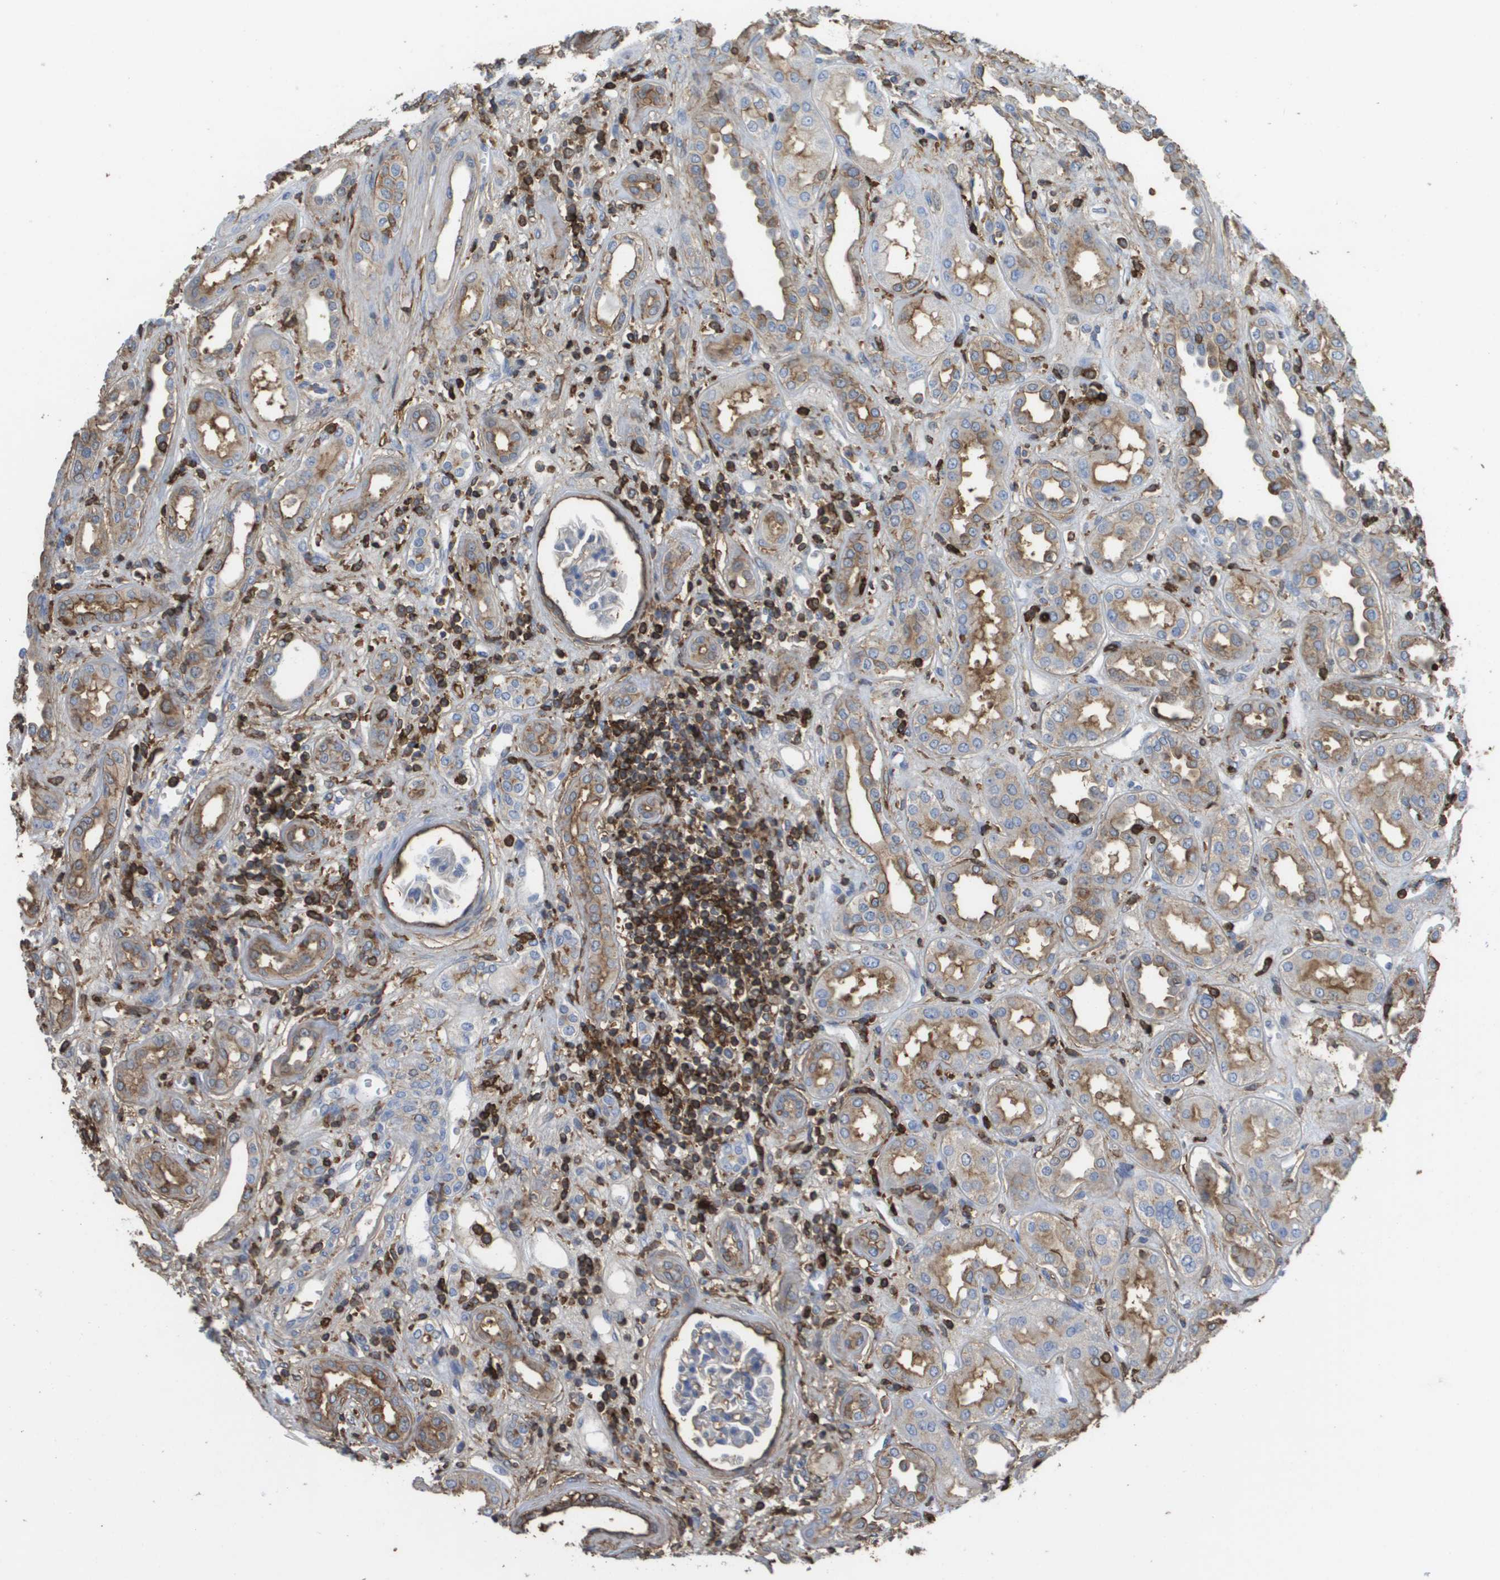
{"staining": {"intensity": "weak", "quantity": "<25%", "location": "cytoplasmic/membranous"}, "tissue": "kidney", "cell_type": "Cells in glomeruli", "image_type": "normal", "snomed": [{"axis": "morphology", "description": "Normal tissue, NOS"}, {"axis": "topography", "description": "Kidney"}], "caption": "This is a micrograph of immunohistochemistry (IHC) staining of normal kidney, which shows no expression in cells in glomeruli. The staining is performed using DAB brown chromogen with nuclei counter-stained in using hematoxylin.", "gene": "PASK", "patient": {"sex": "male", "age": 59}}